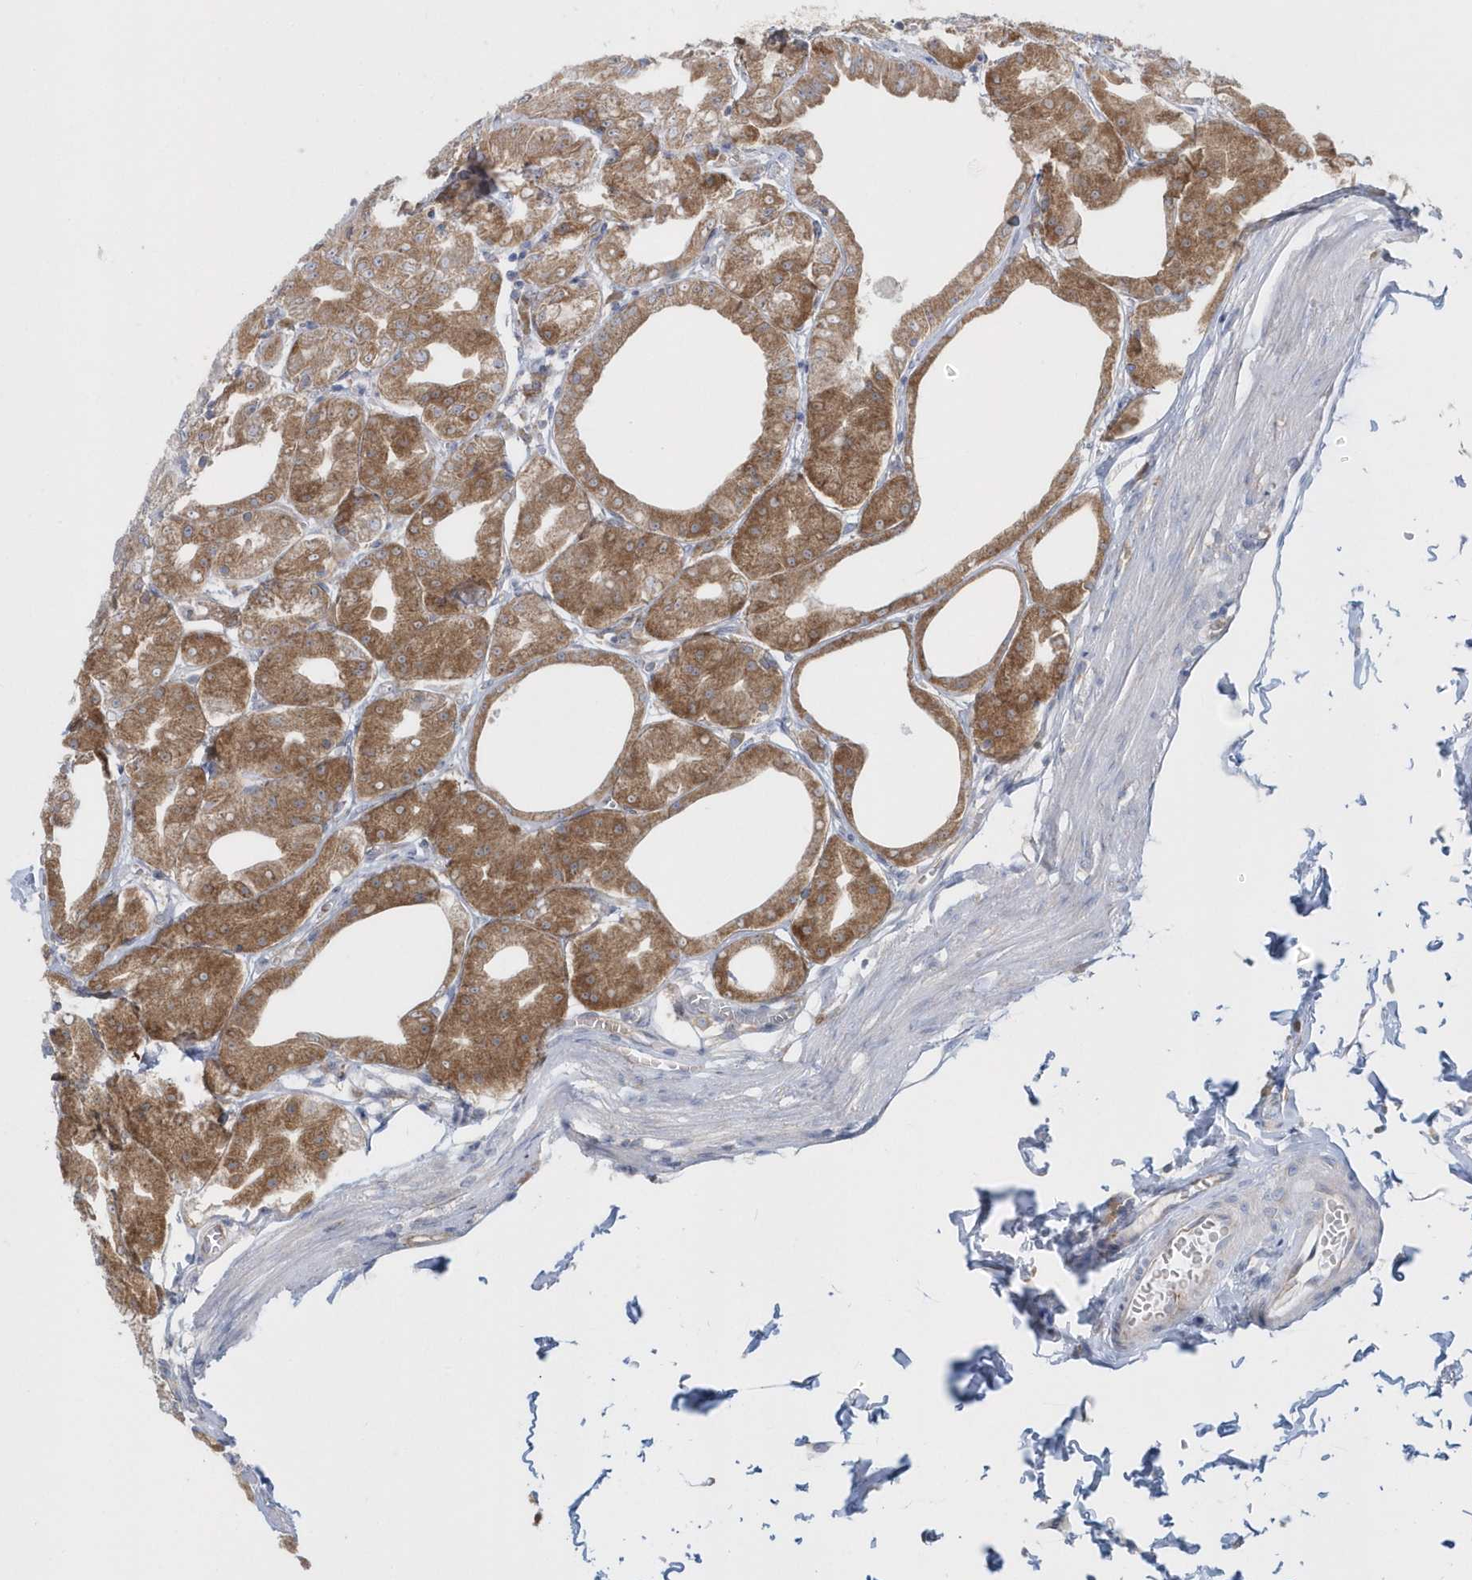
{"staining": {"intensity": "moderate", "quantity": ">75%", "location": "cytoplasmic/membranous"}, "tissue": "stomach", "cell_type": "Glandular cells", "image_type": "normal", "snomed": [{"axis": "morphology", "description": "Normal tissue, NOS"}, {"axis": "topography", "description": "Stomach, lower"}], "caption": "Moderate cytoplasmic/membranous positivity is seen in about >75% of glandular cells in normal stomach. (DAB IHC, brown staining for protein, blue staining for nuclei).", "gene": "EIF3C", "patient": {"sex": "male", "age": 71}}